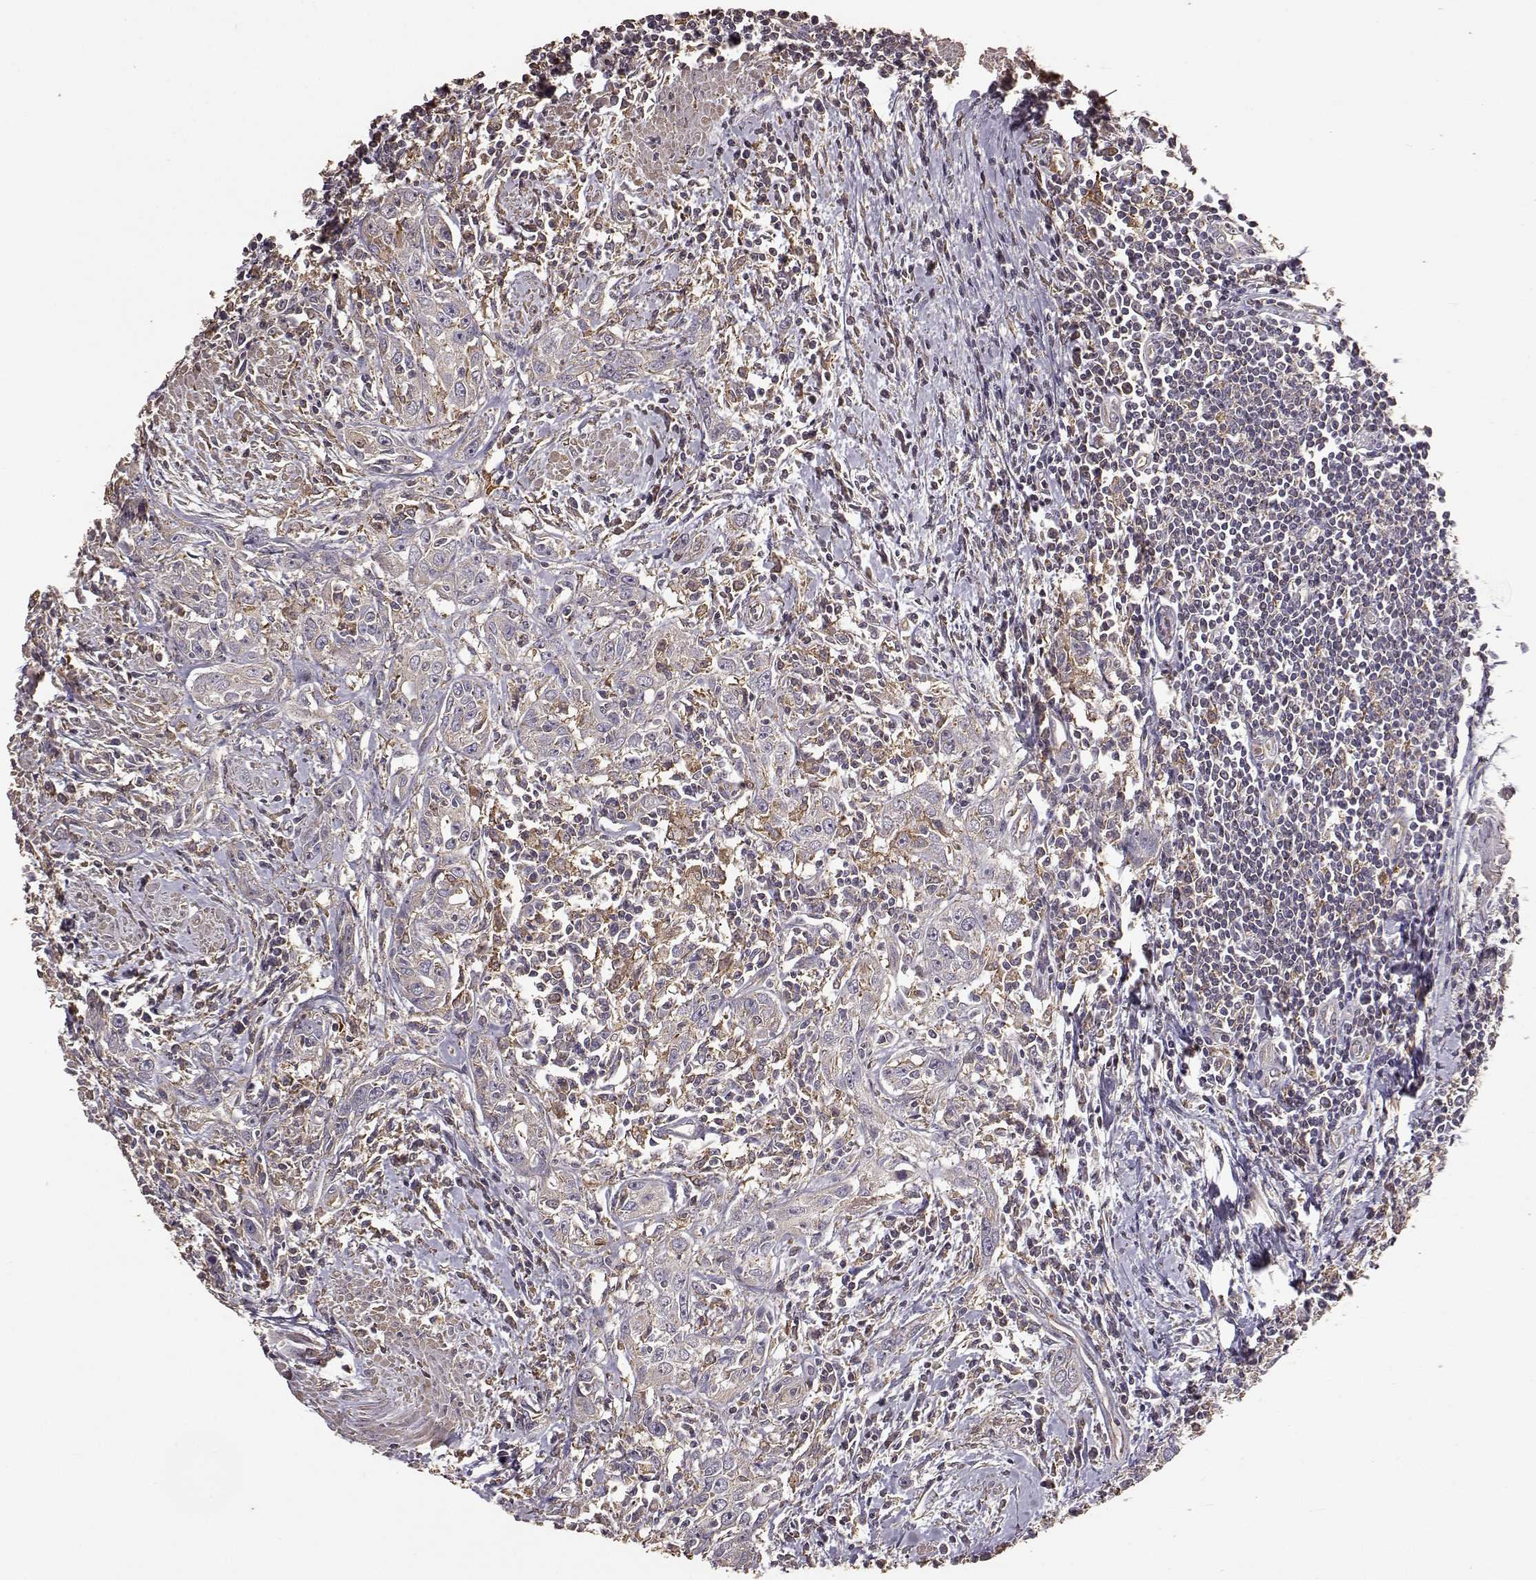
{"staining": {"intensity": "negative", "quantity": "none", "location": "none"}, "tissue": "urothelial cancer", "cell_type": "Tumor cells", "image_type": "cancer", "snomed": [{"axis": "morphology", "description": "Urothelial carcinoma, High grade"}, {"axis": "topography", "description": "Urinary bladder"}], "caption": "High power microscopy photomicrograph of an IHC histopathology image of urothelial cancer, revealing no significant positivity in tumor cells.", "gene": "PTGES2", "patient": {"sex": "male", "age": 83}}